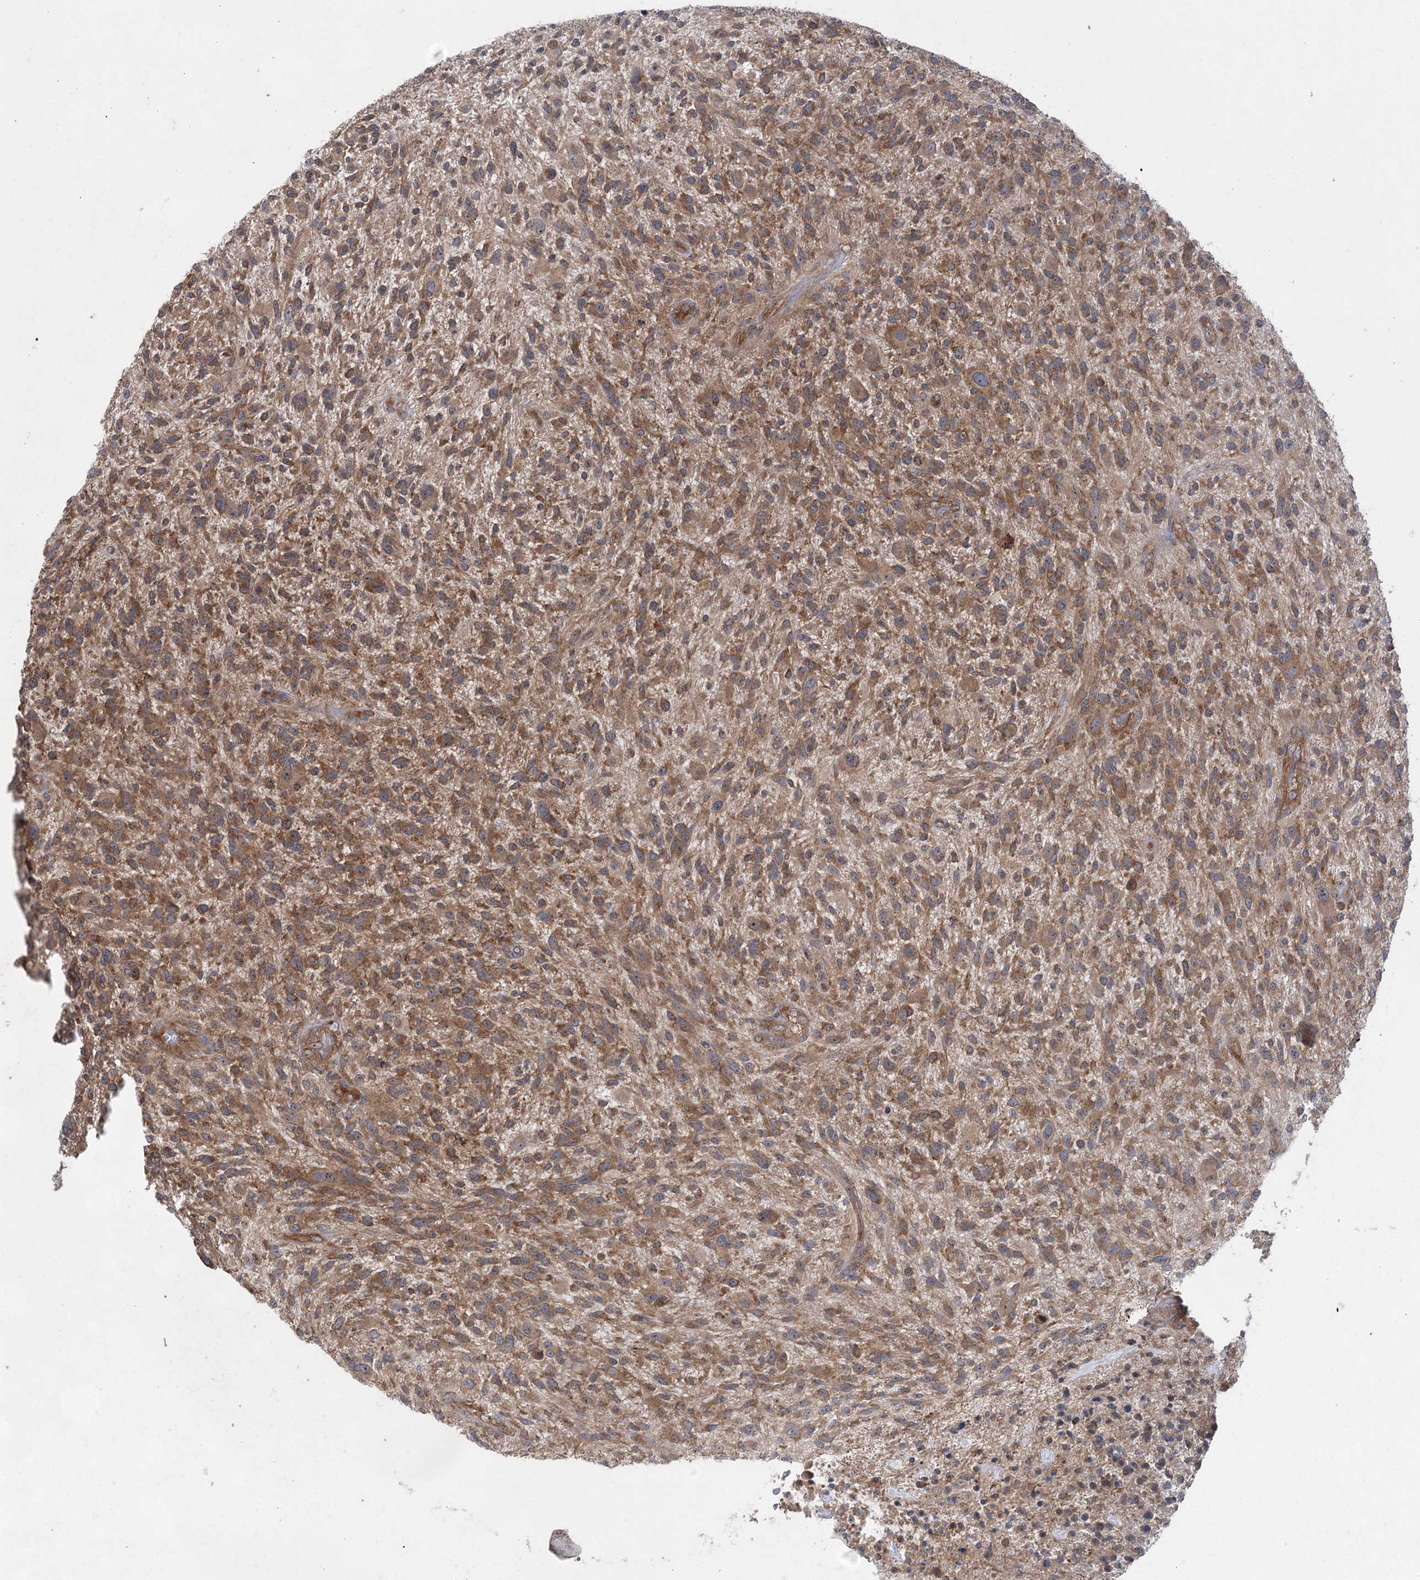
{"staining": {"intensity": "moderate", "quantity": ">75%", "location": "cytoplasmic/membranous"}, "tissue": "glioma", "cell_type": "Tumor cells", "image_type": "cancer", "snomed": [{"axis": "morphology", "description": "Glioma, malignant, High grade"}, {"axis": "topography", "description": "Brain"}], "caption": "Immunohistochemical staining of malignant glioma (high-grade) shows medium levels of moderate cytoplasmic/membranous protein staining in about >75% of tumor cells. The staining was performed using DAB (3,3'-diaminobenzidine) to visualize the protein expression in brown, while the nuclei were stained in blue with hematoxylin (Magnification: 20x).", "gene": "EIF3A", "patient": {"sex": "male", "age": 47}}